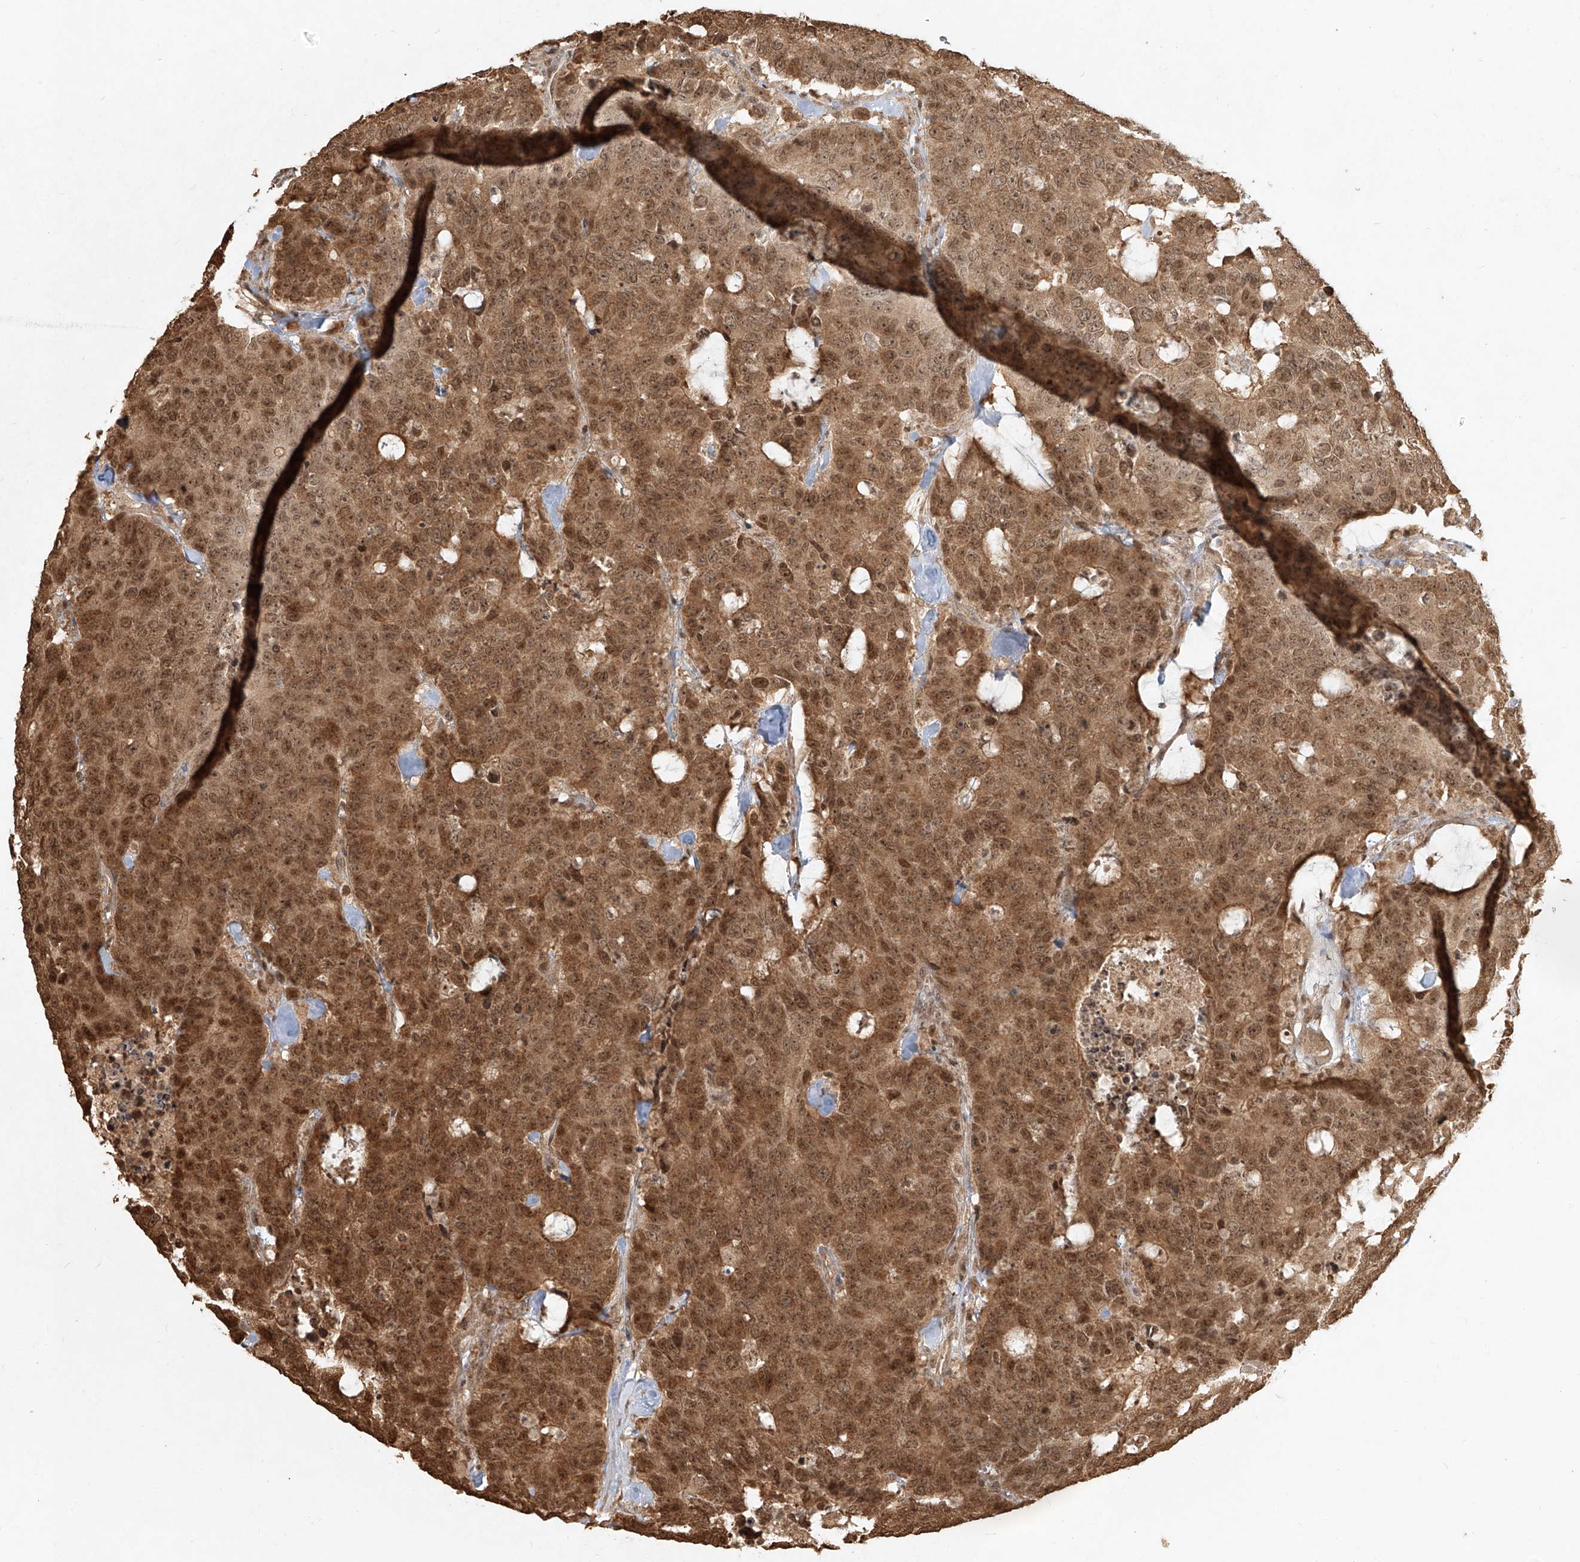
{"staining": {"intensity": "strong", "quantity": ">75%", "location": "cytoplasmic/membranous,nuclear"}, "tissue": "colorectal cancer", "cell_type": "Tumor cells", "image_type": "cancer", "snomed": [{"axis": "morphology", "description": "Adenocarcinoma, NOS"}, {"axis": "topography", "description": "Colon"}], "caption": "Protein expression by immunohistochemistry (IHC) displays strong cytoplasmic/membranous and nuclear staining in approximately >75% of tumor cells in colorectal cancer (adenocarcinoma).", "gene": "UBE2K", "patient": {"sex": "female", "age": 86}}